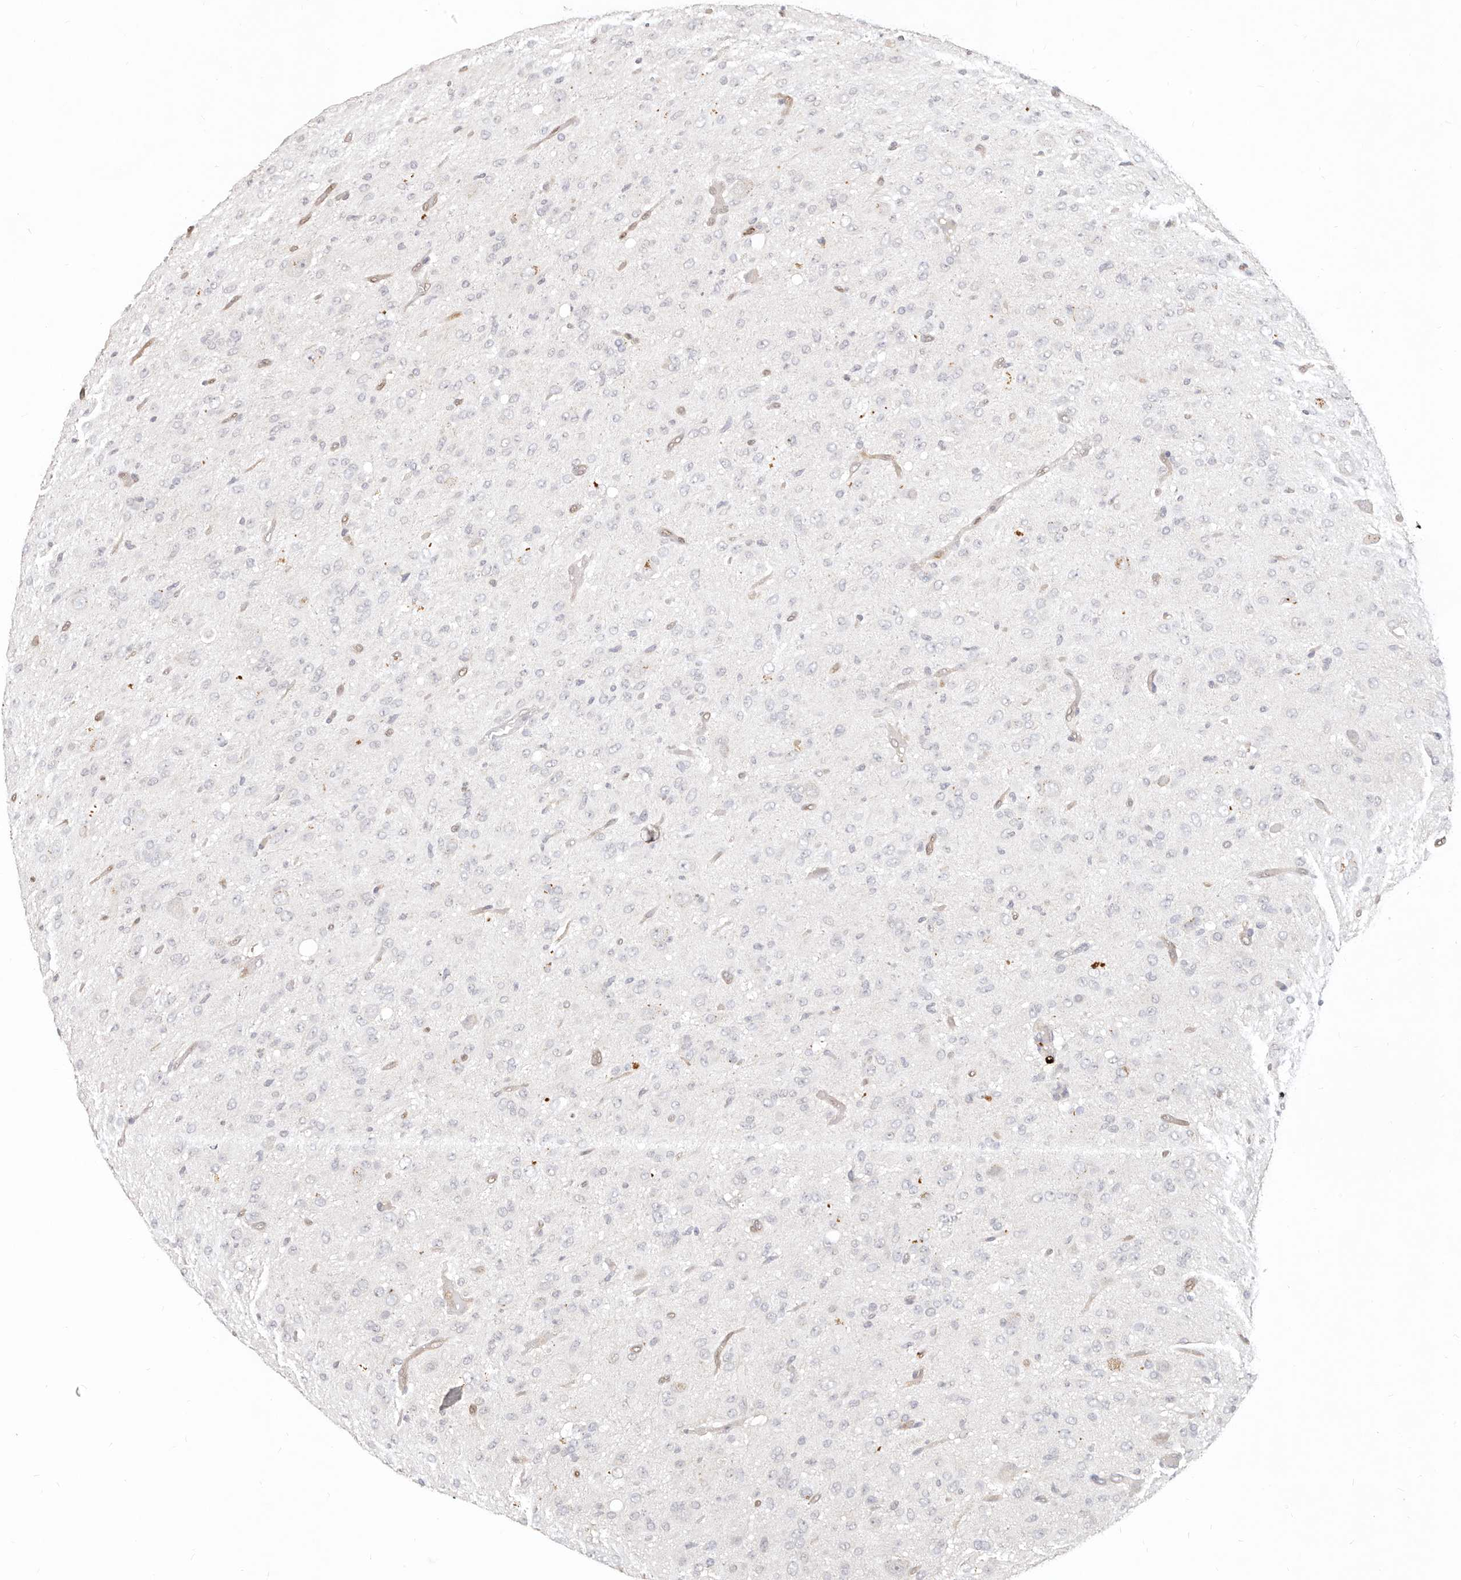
{"staining": {"intensity": "negative", "quantity": "none", "location": "none"}, "tissue": "glioma", "cell_type": "Tumor cells", "image_type": "cancer", "snomed": [{"axis": "morphology", "description": "Glioma, malignant, High grade"}, {"axis": "topography", "description": "Brain"}], "caption": "Tumor cells are negative for brown protein staining in glioma.", "gene": "USP49", "patient": {"sex": "female", "age": 59}}